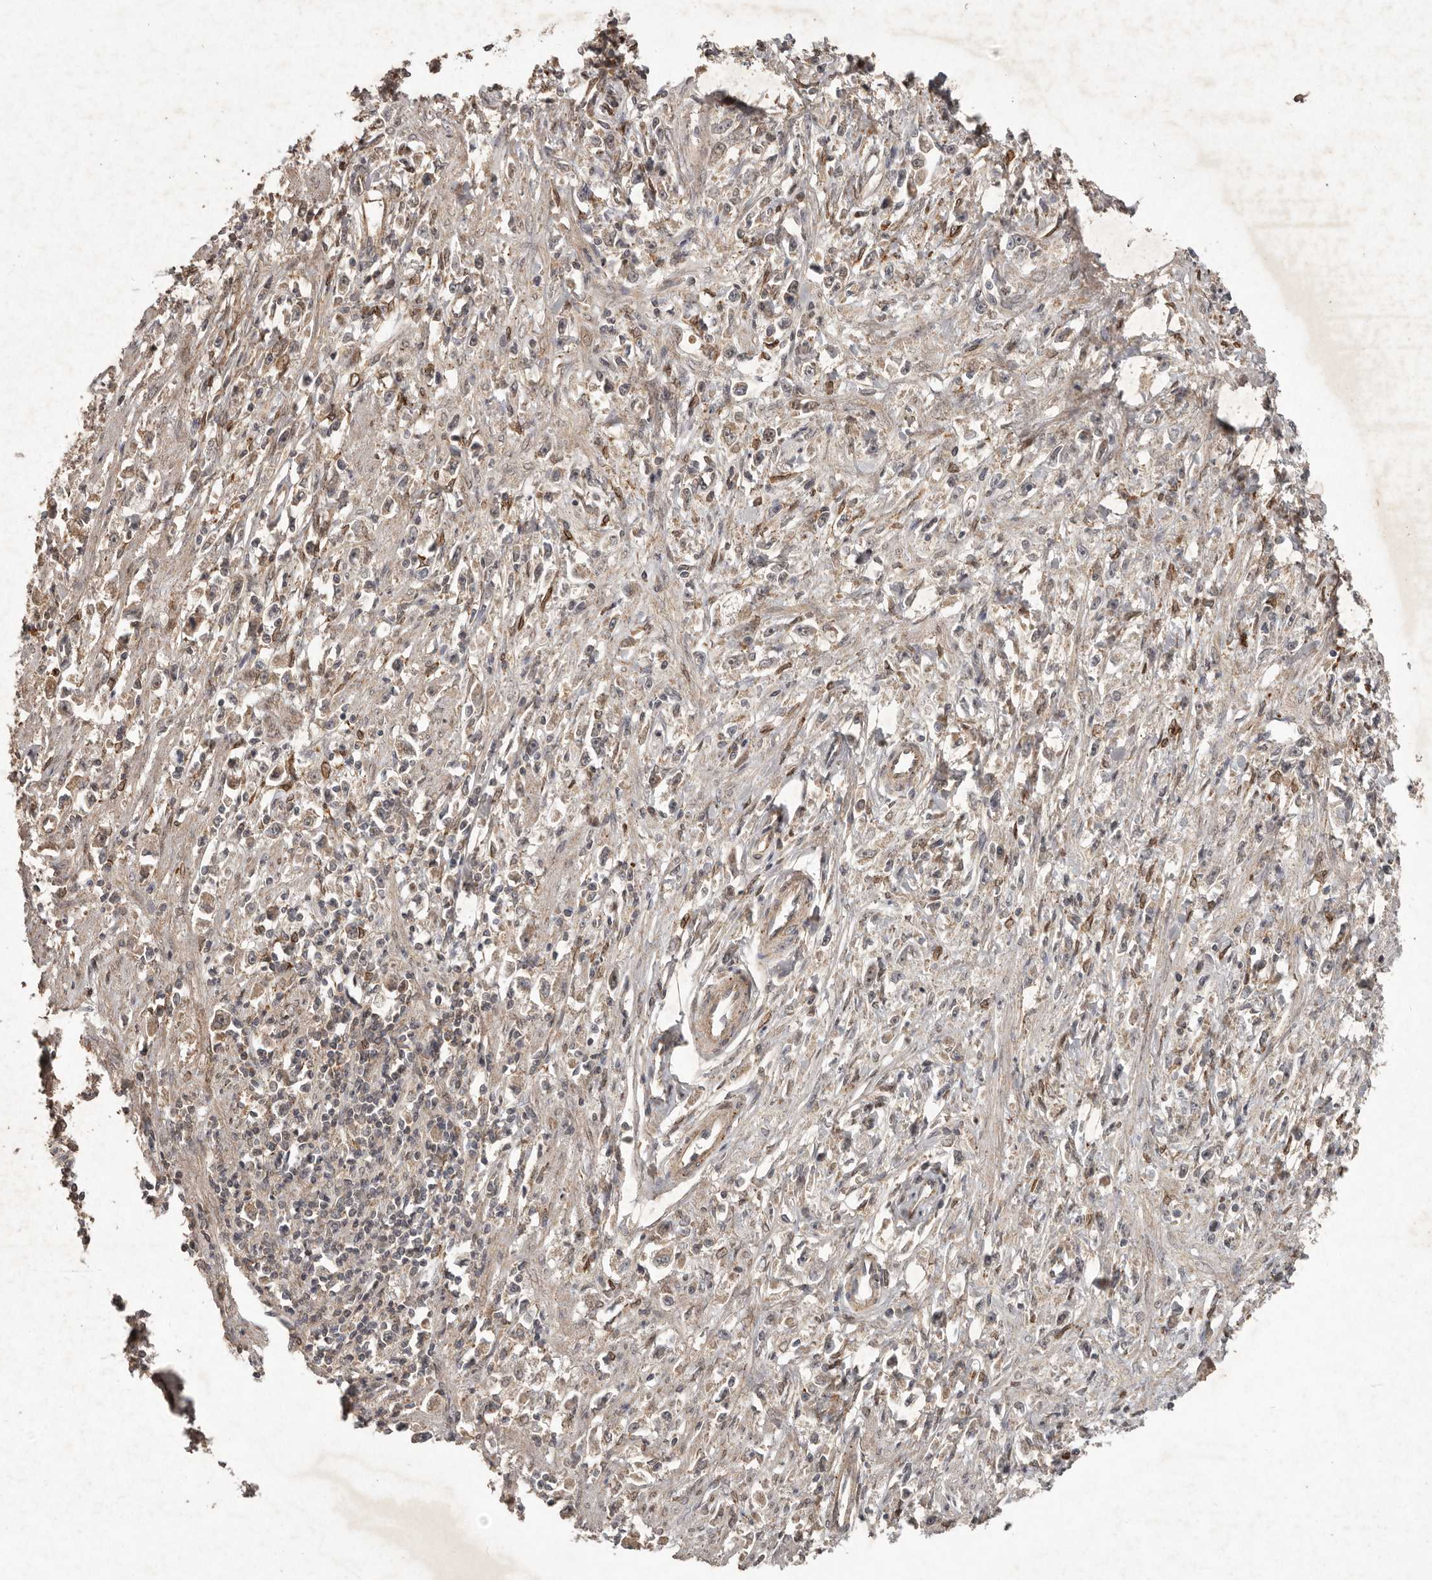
{"staining": {"intensity": "weak", "quantity": "25%-75%", "location": "cytoplasmic/membranous"}, "tissue": "stomach cancer", "cell_type": "Tumor cells", "image_type": "cancer", "snomed": [{"axis": "morphology", "description": "Adenocarcinoma, NOS"}, {"axis": "topography", "description": "Stomach"}], "caption": "Immunohistochemical staining of stomach adenocarcinoma reveals low levels of weak cytoplasmic/membranous protein expression in about 25%-75% of tumor cells.", "gene": "PLOD2", "patient": {"sex": "female", "age": 59}}